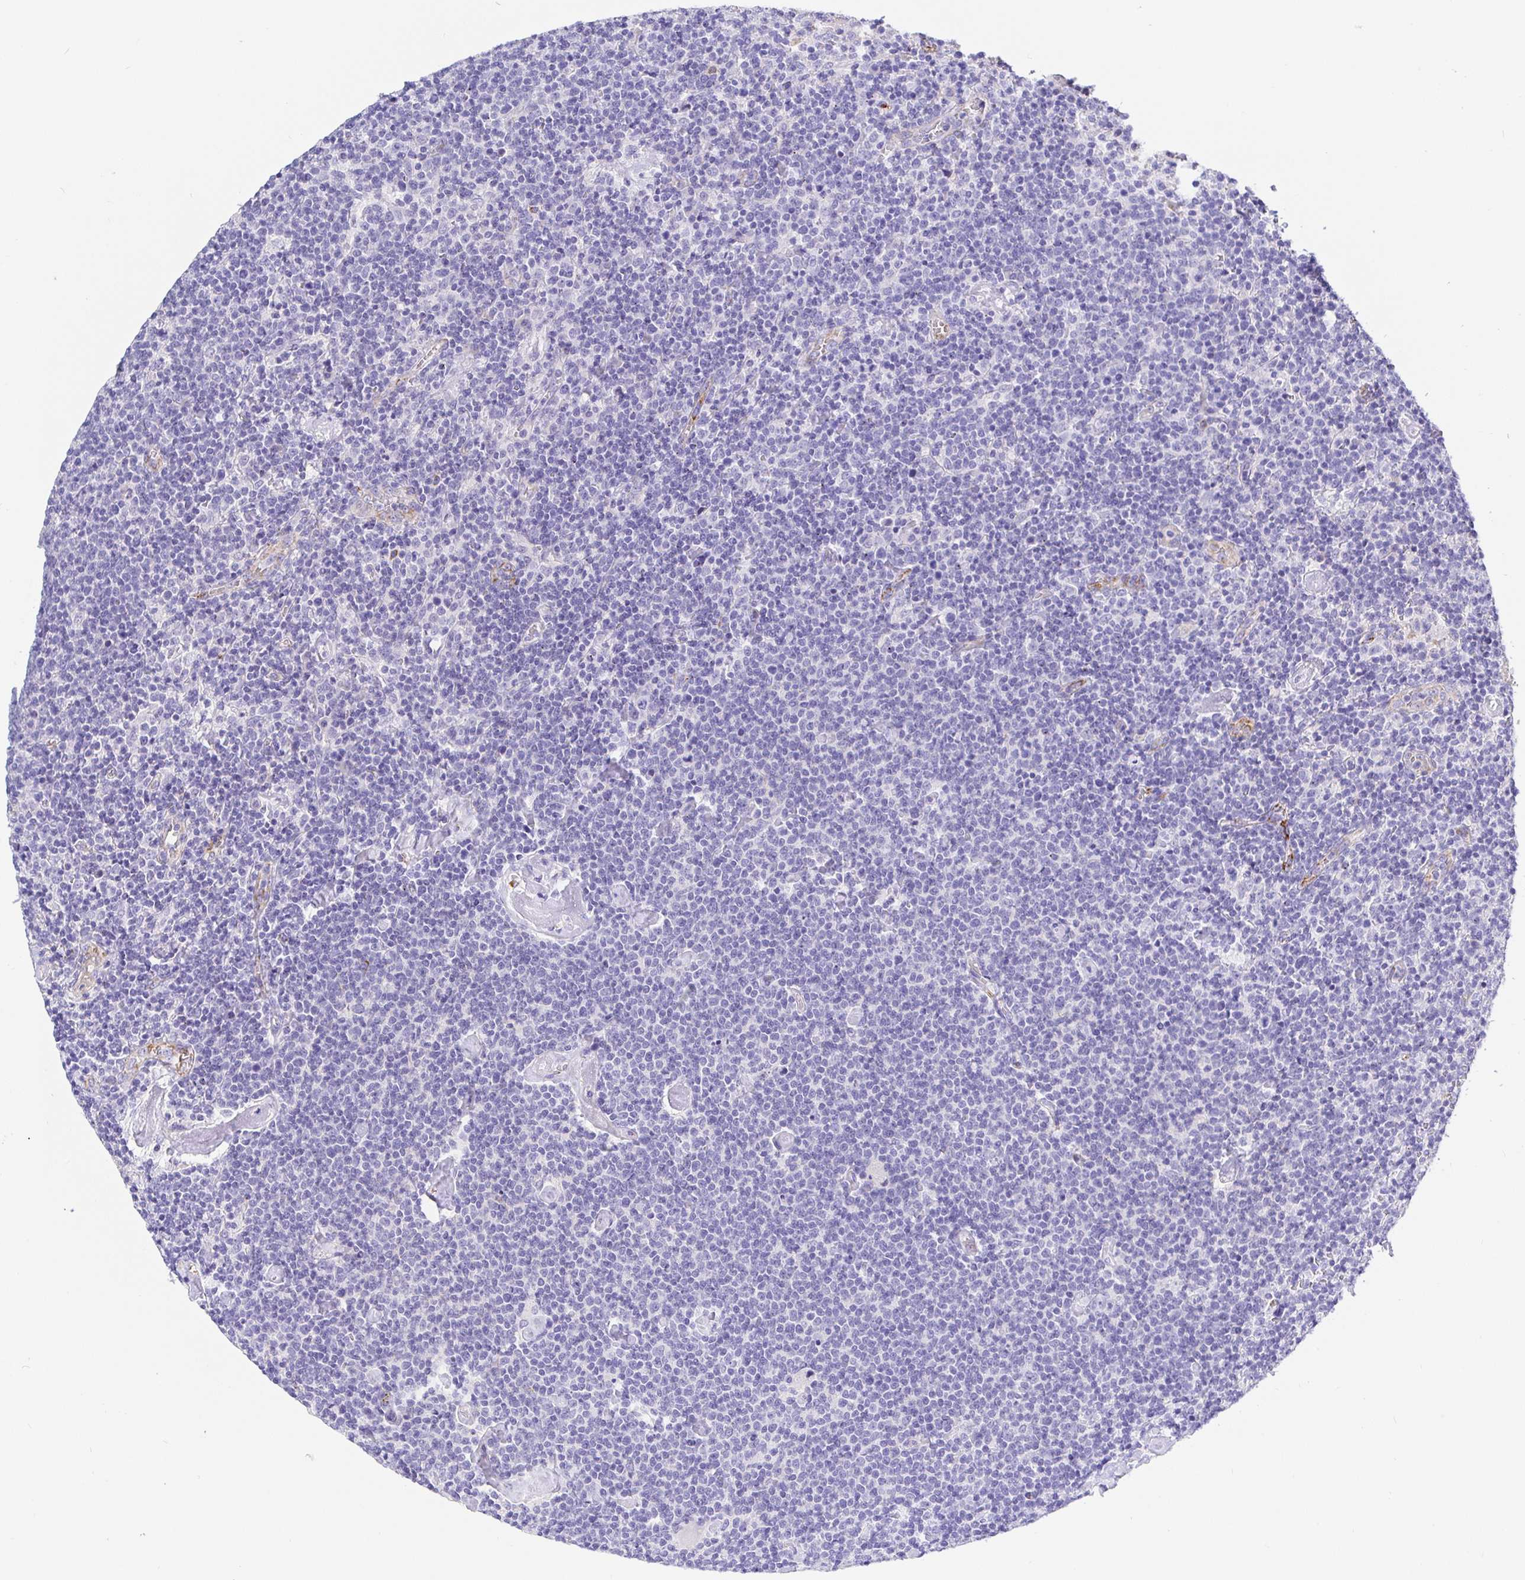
{"staining": {"intensity": "negative", "quantity": "none", "location": "none"}, "tissue": "lymphoma", "cell_type": "Tumor cells", "image_type": "cancer", "snomed": [{"axis": "morphology", "description": "Malignant lymphoma, non-Hodgkin's type, High grade"}, {"axis": "topography", "description": "Lymph node"}], "caption": "There is no significant expression in tumor cells of malignant lymphoma, non-Hodgkin's type (high-grade).", "gene": "MAOA", "patient": {"sex": "male", "age": 61}}